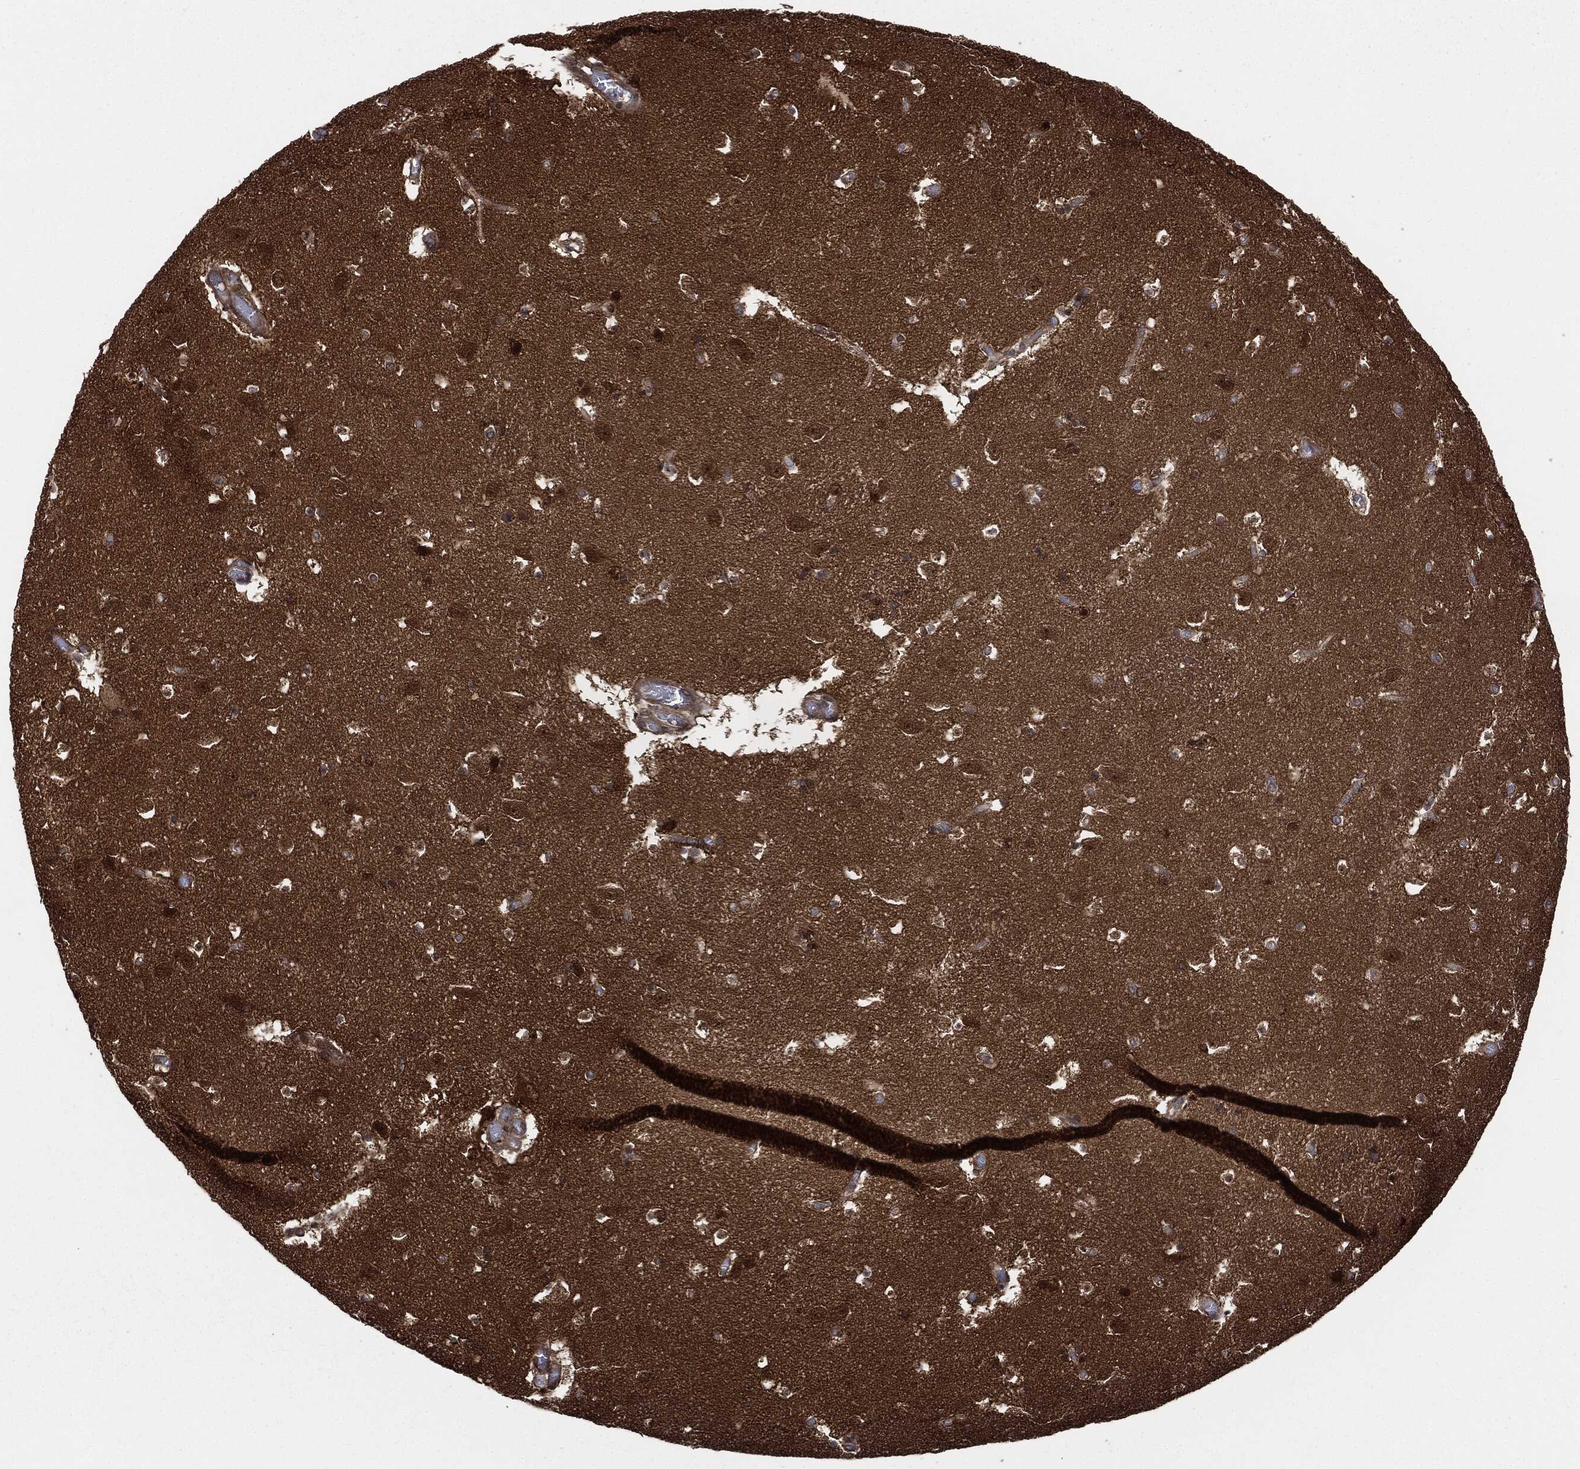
{"staining": {"intensity": "moderate", "quantity": "<25%", "location": "cytoplasmic/membranous"}, "tissue": "caudate", "cell_type": "Glial cells", "image_type": "normal", "snomed": [{"axis": "morphology", "description": "Normal tissue, NOS"}, {"axis": "topography", "description": "Lateral ventricle wall"}], "caption": "A high-resolution image shows immunohistochemistry (IHC) staining of benign caudate, which demonstrates moderate cytoplasmic/membranous expression in approximately <25% of glial cells. (Stains: DAB (3,3'-diaminobenzidine) in brown, nuclei in blue, Microscopy: brightfield microscopy at high magnification).", "gene": "HRAS", "patient": {"sex": "female", "age": 42}}